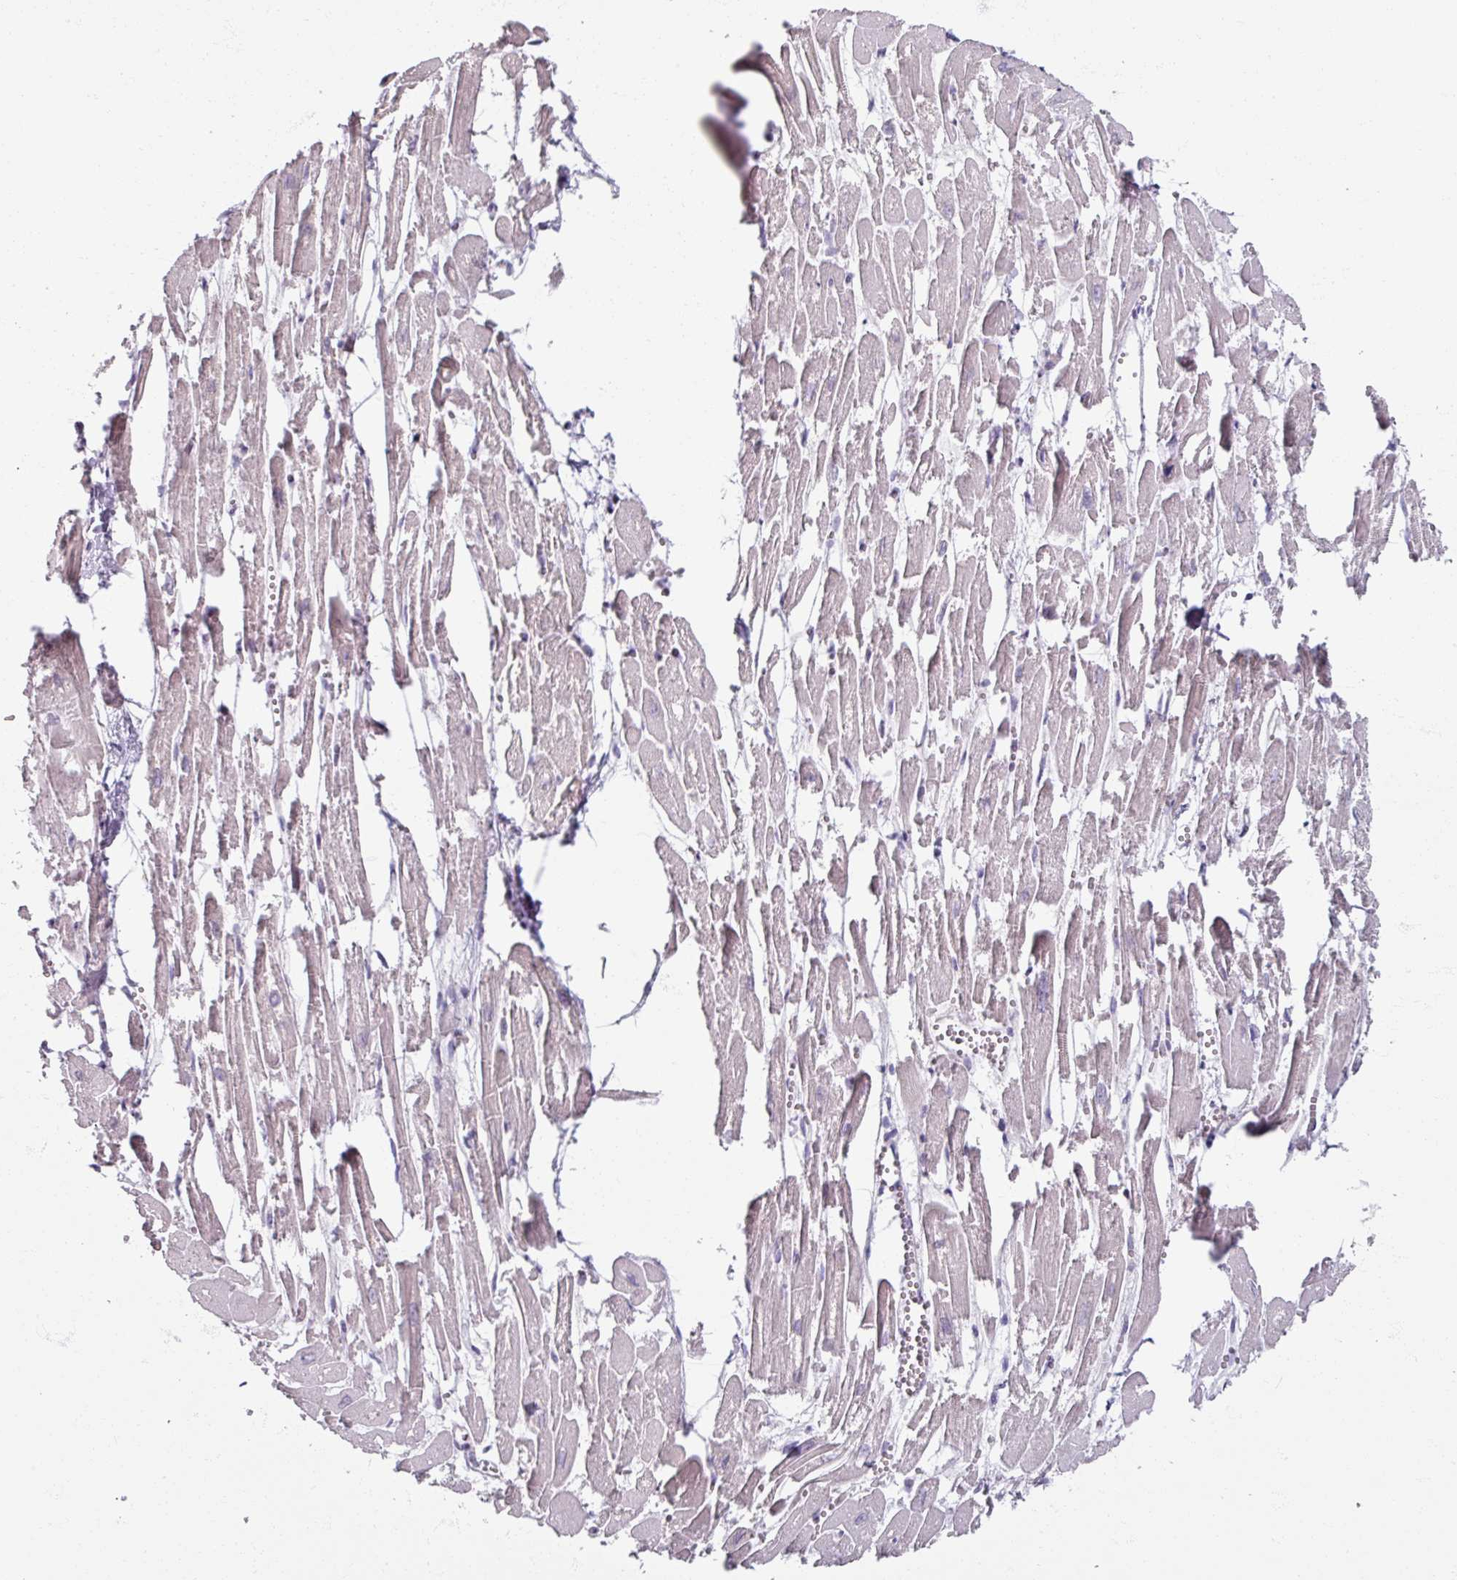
{"staining": {"intensity": "negative", "quantity": "none", "location": "none"}, "tissue": "heart muscle", "cell_type": "Cardiomyocytes", "image_type": "normal", "snomed": [{"axis": "morphology", "description": "Normal tissue, NOS"}, {"axis": "topography", "description": "Heart"}], "caption": "The histopathology image reveals no significant expression in cardiomyocytes of heart muscle.", "gene": "SOX11", "patient": {"sex": "male", "age": 54}}